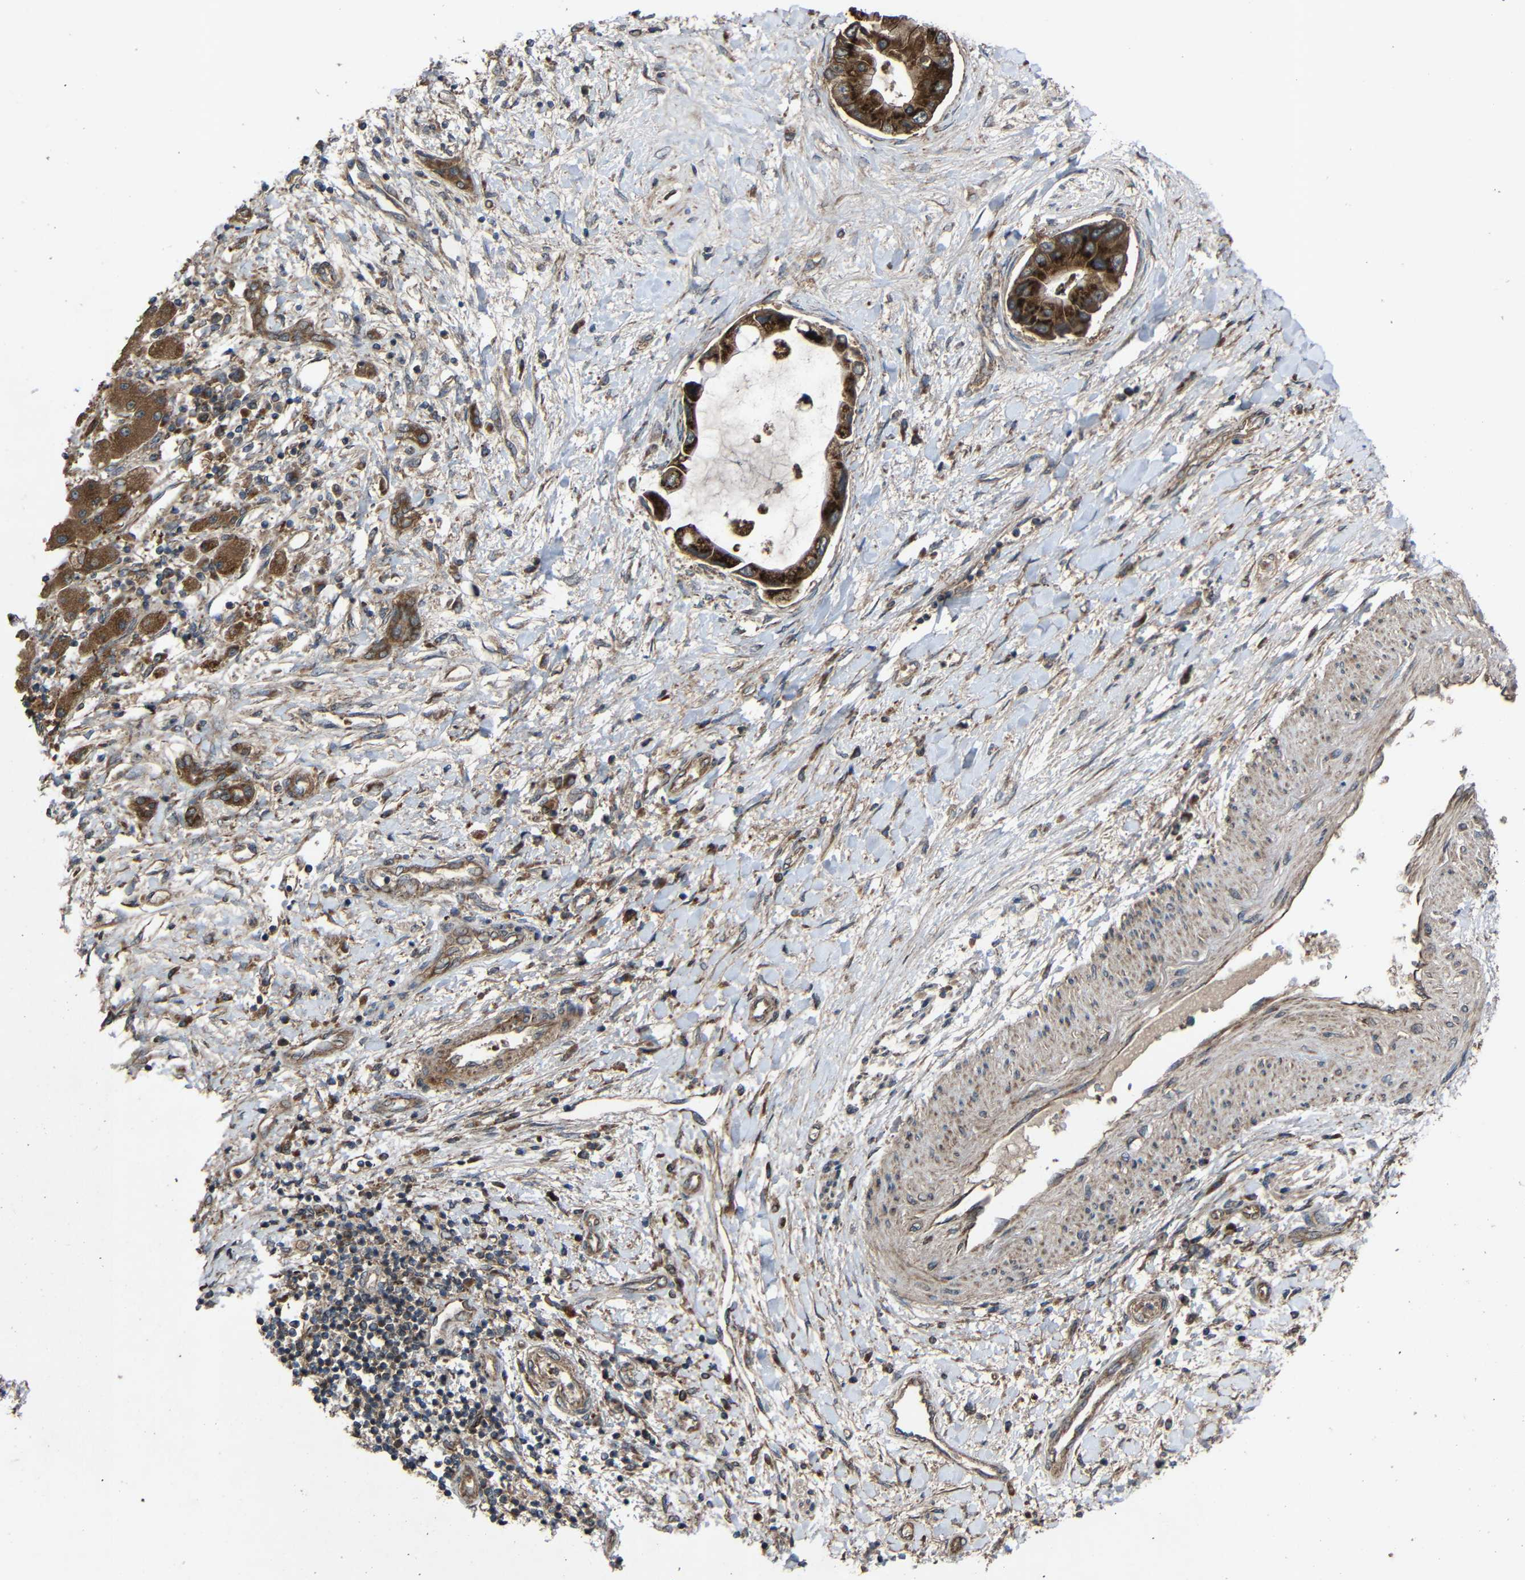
{"staining": {"intensity": "strong", "quantity": ">75%", "location": "cytoplasmic/membranous"}, "tissue": "liver cancer", "cell_type": "Tumor cells", "image_type": "cancer", "snomed": [{"axis": "morphology", "description": "Cholangiocarcinoma"}, {"axis": "topography", "description": "Liver"}], "caption": "Tumor cells demonstrate strong cytoplasmic/membranous expression in approximately >75% of cells in liver cancer (cholangiocarcinoma).", "gene": "C1GALT1", "patient": {"sex": "male", "age": 50}}